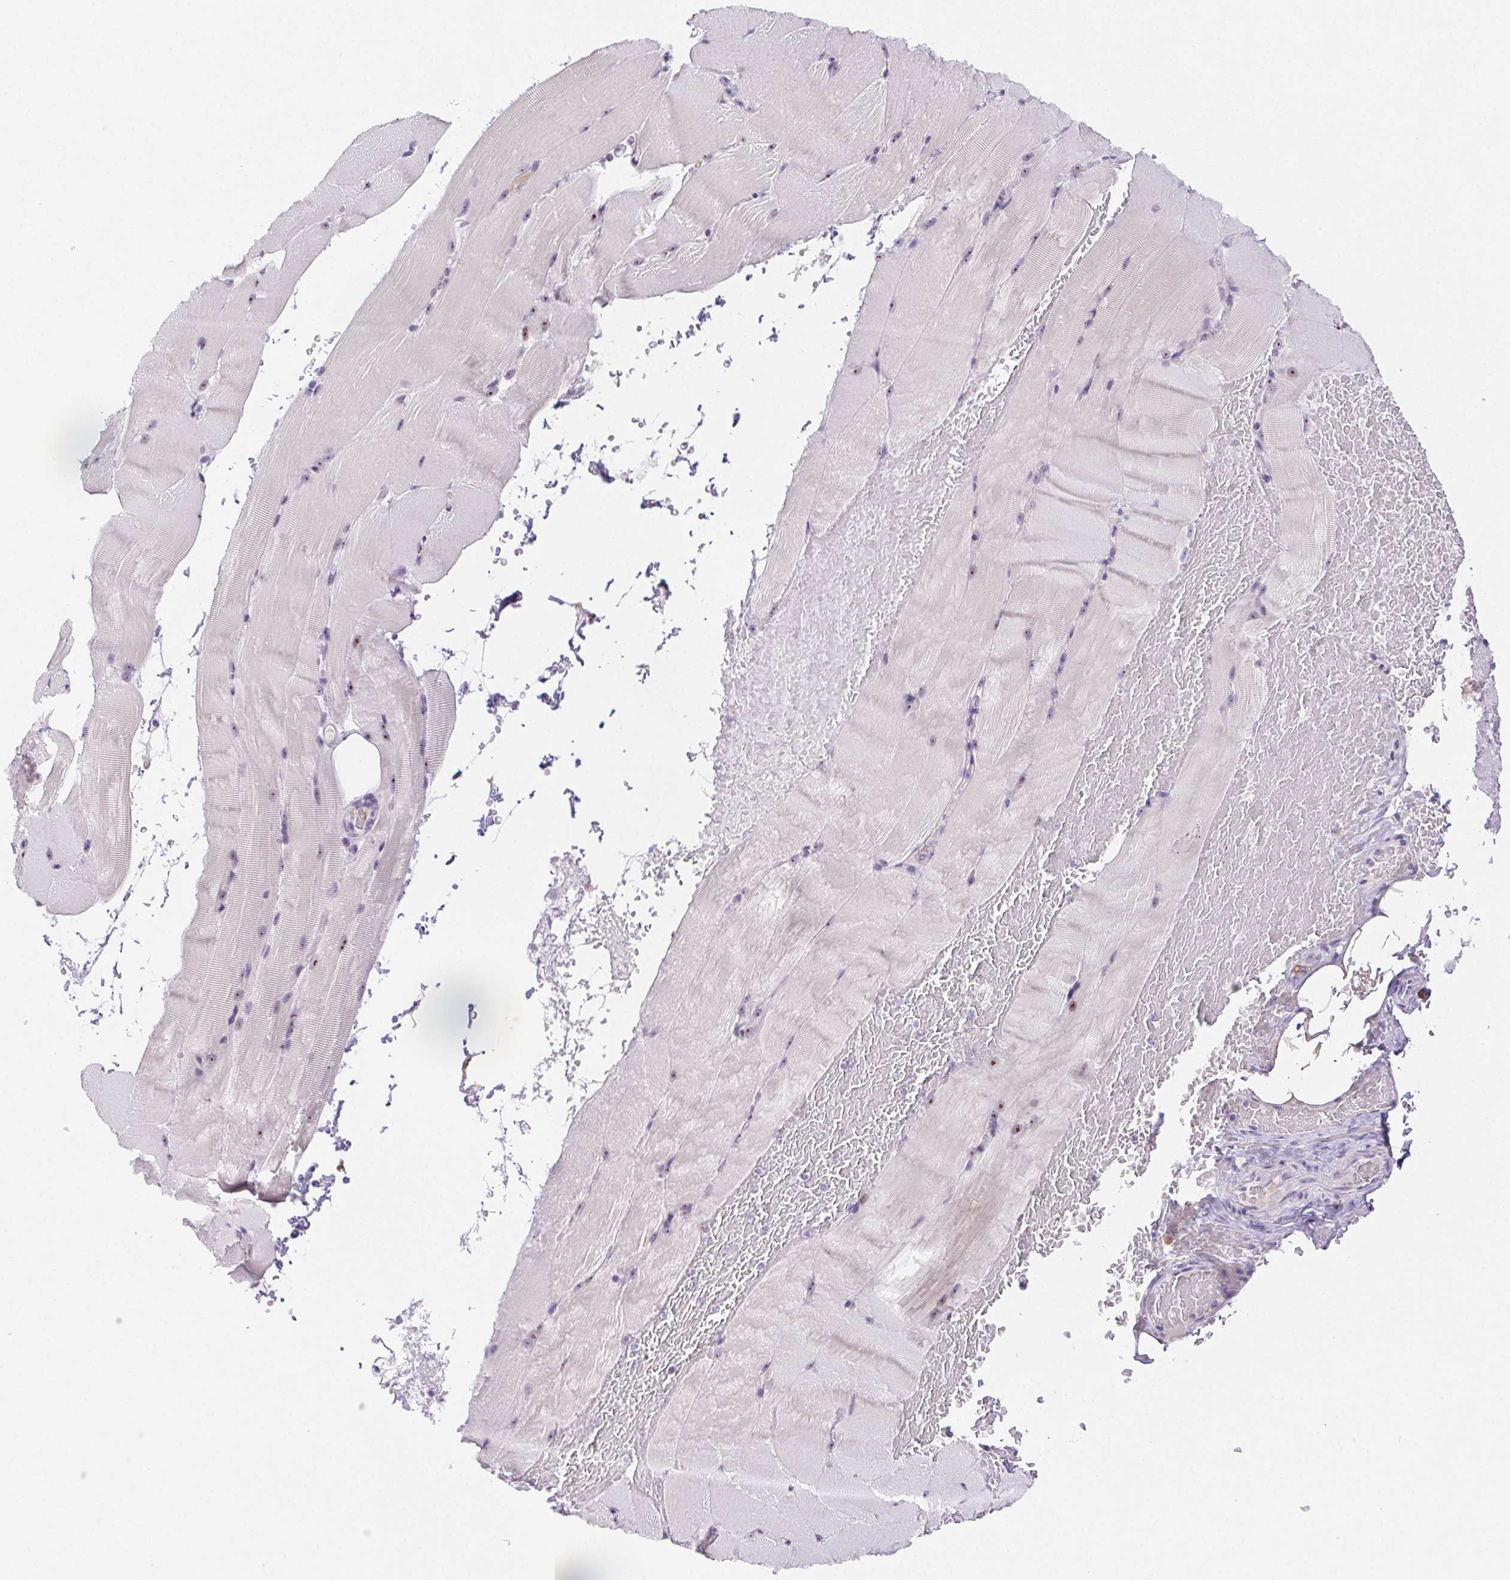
{"staining": {"intensity": "moderate", "quantity": "<25%", "location": "nuclear"}, "tissue": "skeletal muscle", "cell_type": "Myocytes", "image_type": "normal", "snomed": [{"axis": "morphology", "description": "Normal tissue, NOS"}, {"axis": "topography", "description": "Skeletal muscle"}], "caption": "The histopathology image demonstrates staining of benign skeletal muscle, revealing moderate nuclear protein expression (brown color) within myocytes. Nuclei are stained in blue.", "gene": "ST8SIA3", "patient": {"sex": "female", "age": 37}}